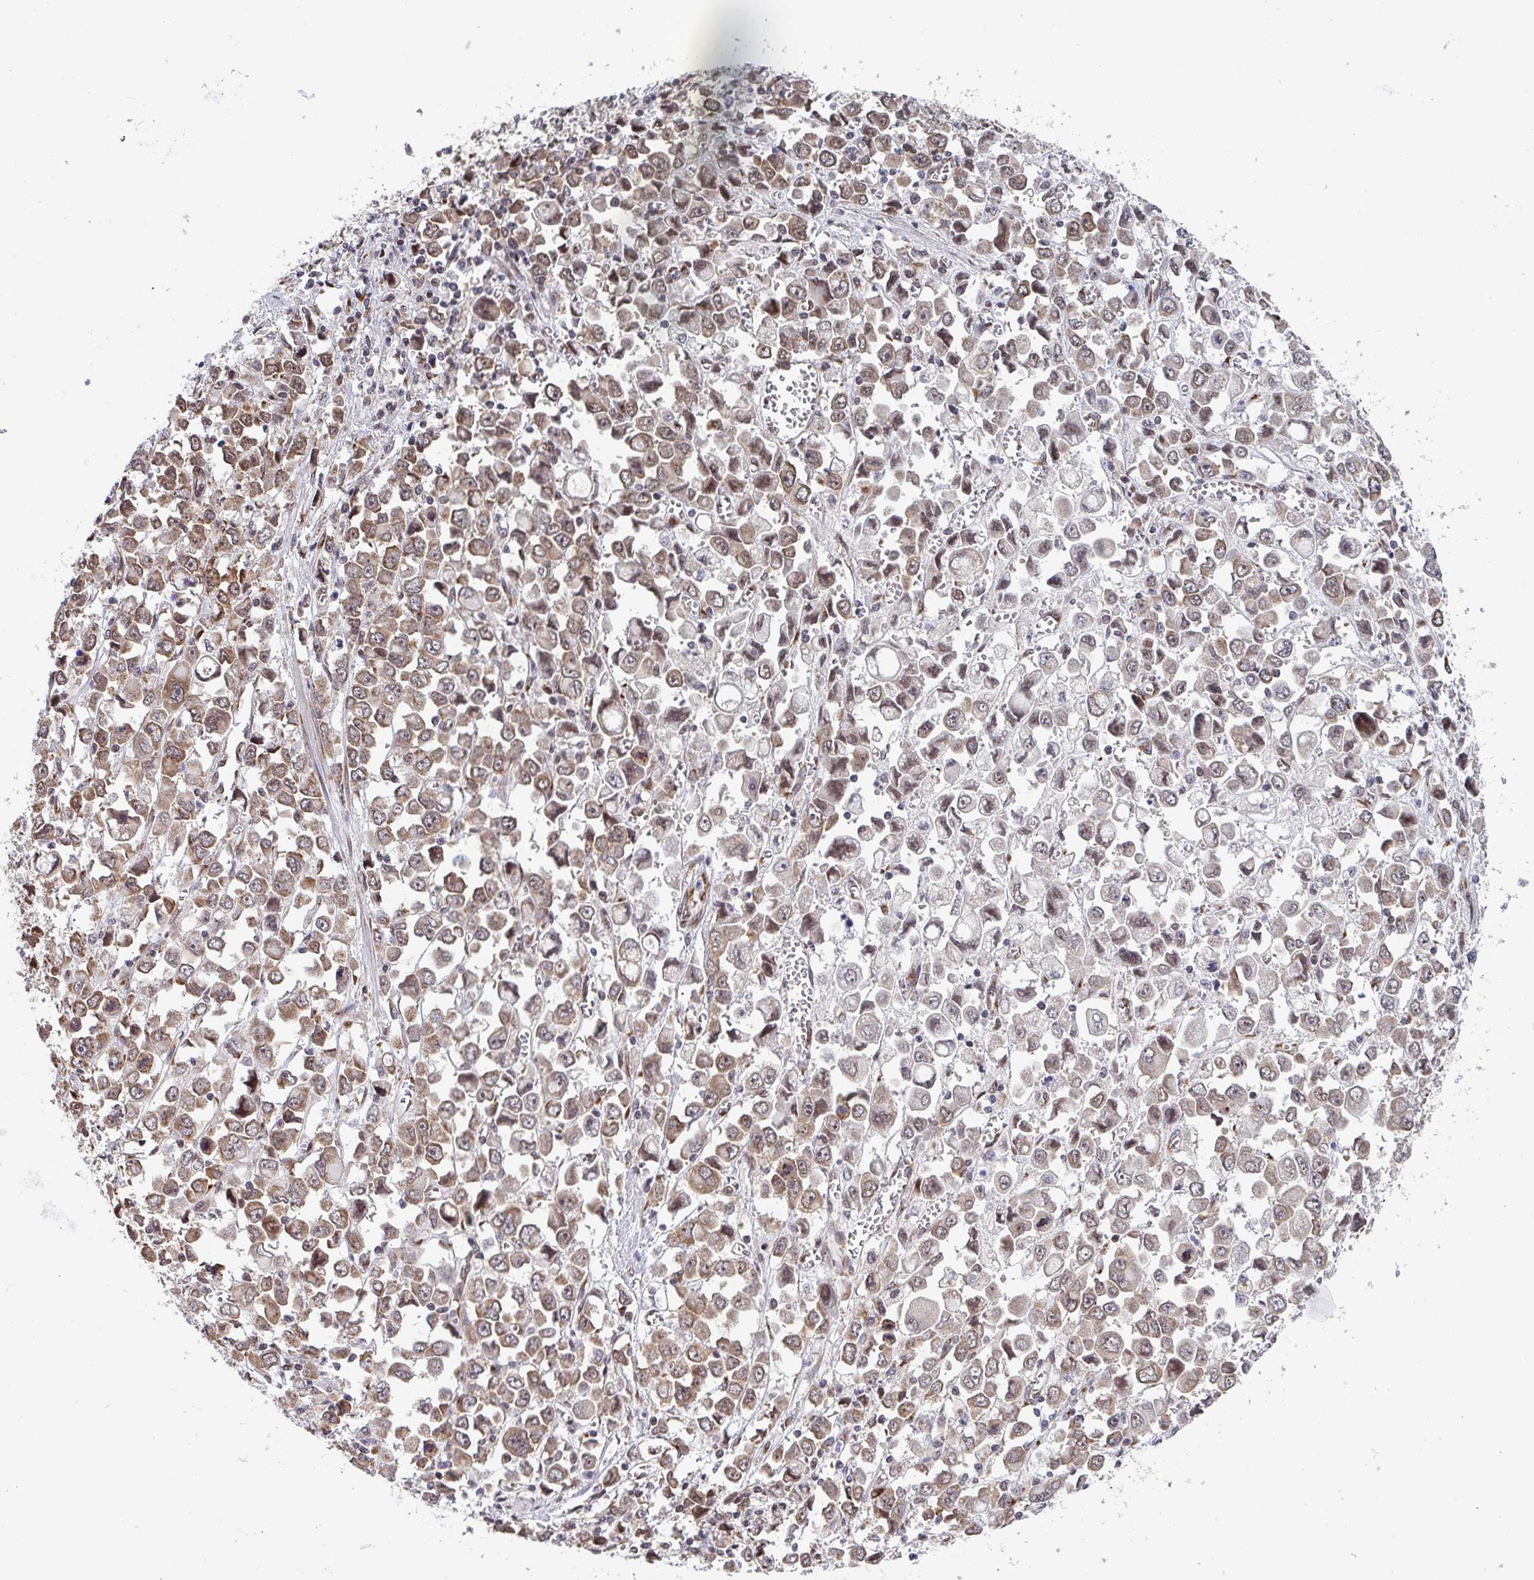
{"staining": {"intensity": "moderate", "quantity": ">75%", "location": "cytoplasmic/membranous,nuclear"}, "tissue": "stomach cancer", "cell_type": "Tumor cells", "image_type": "cancer", "snomed": [{"axis": "morphology", "description": "Adenocarcinoma, NOS"}, {"axis": "topography", "description": "Stomach, upper"}], "caption": "Protein expression analysis of stomach adenocarcinoma demonstrates moderate cytoplasmic/membranous and nuclear staining in about >75% of tumor cells. (IHC, brightfield microscopy, high magnification).", "gene": "ATP5MJ", "patient": {"sex": "male", "age": 70}}